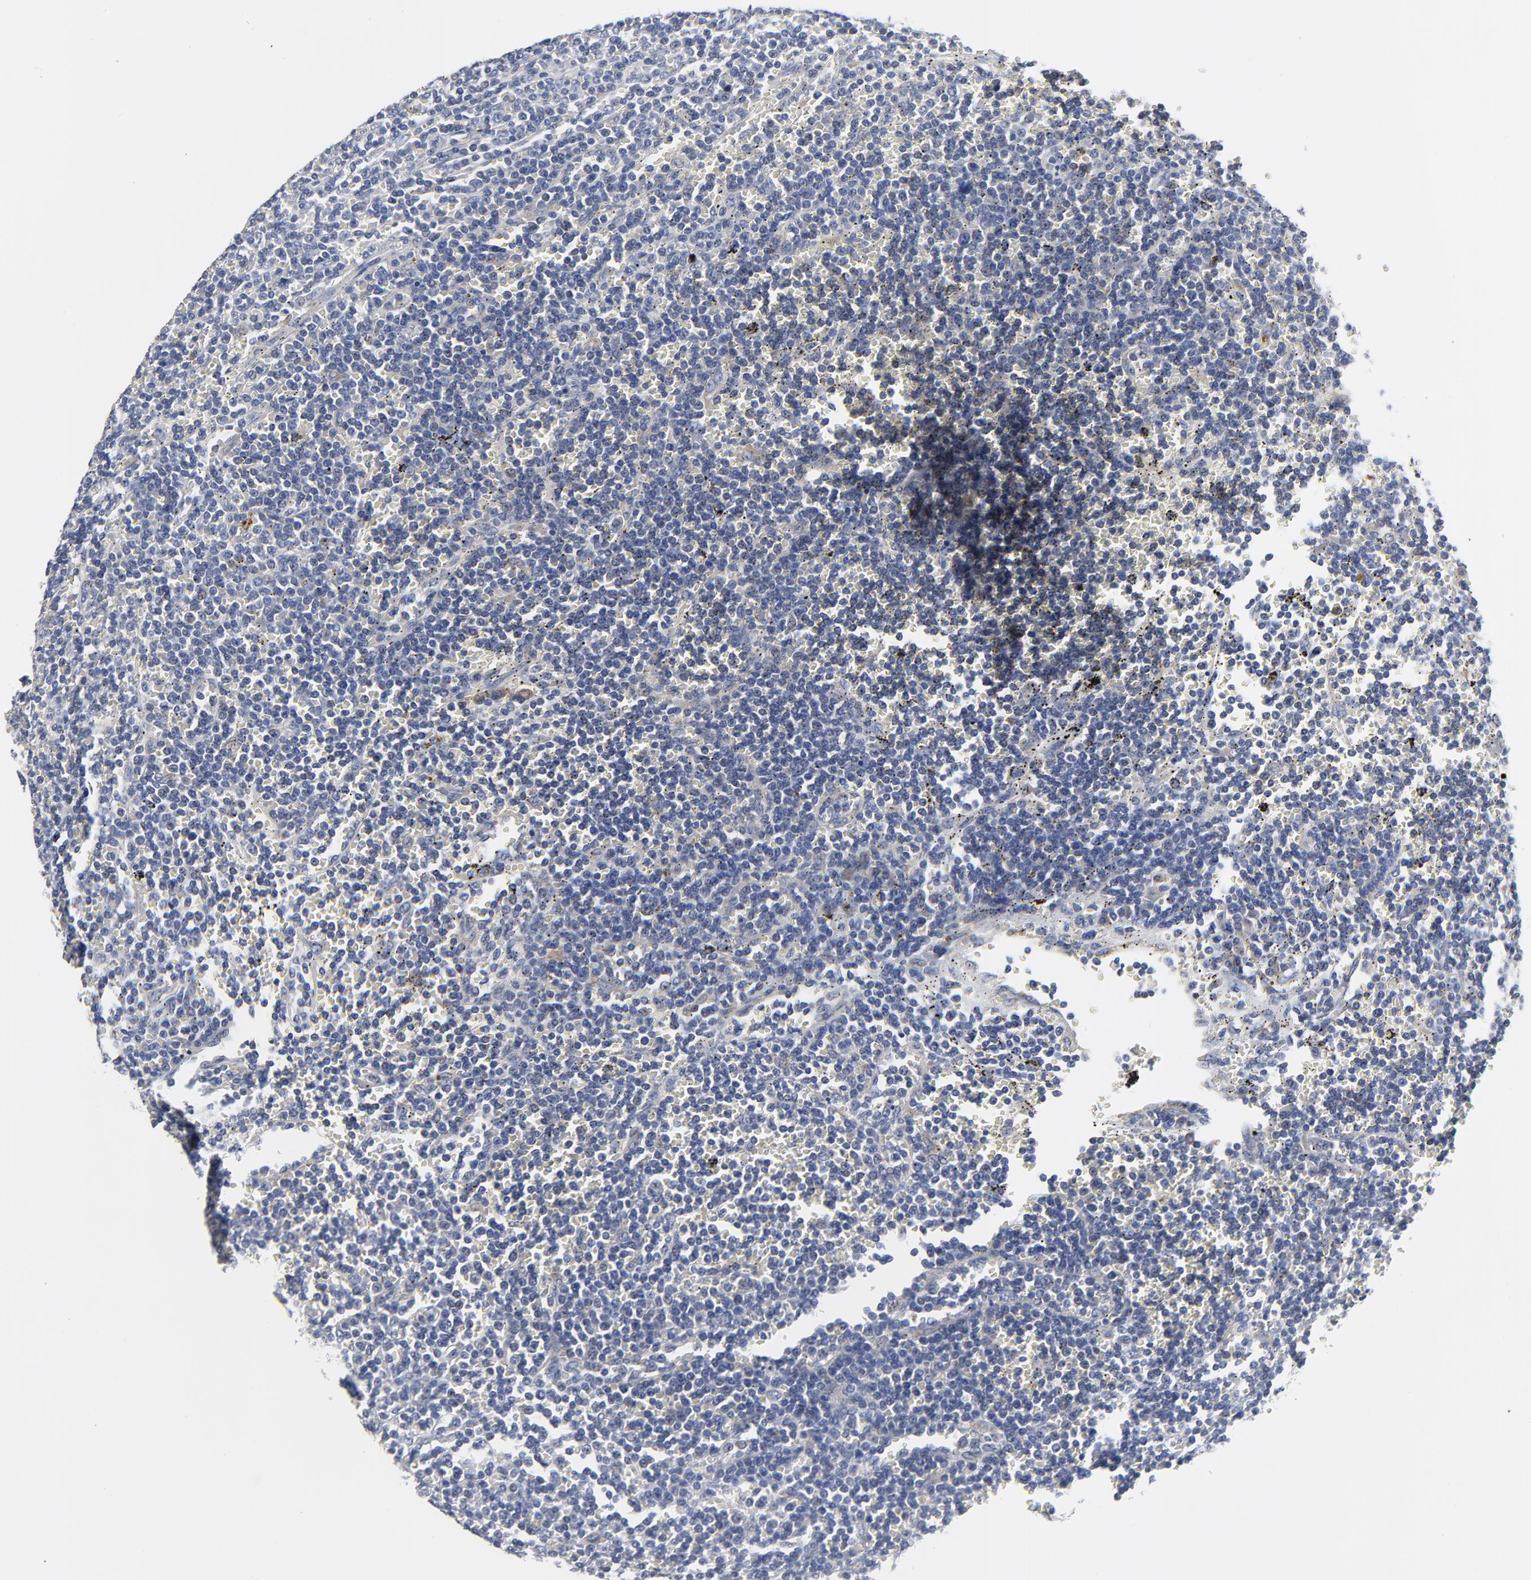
{"staining": {"intensity": "negative", "quantity": "none", "location": "none"}, "tissue": "lymphoma", "cell_type": "Tumor cells", "image_type": "cancer", "snomed": [{"axis": "morphology", "description": "Malignant lymphoma, non-Hodgkin's type, Low grade"}, {"axis": "topography", "description": "Spleen"}], "caption": "Tumor cells show no significant positivity in low-grade malignant lymphoma, non-Hodgkin's type.", "gene": "DHRSX", "patient": {"sex": "male", "age": 80}}